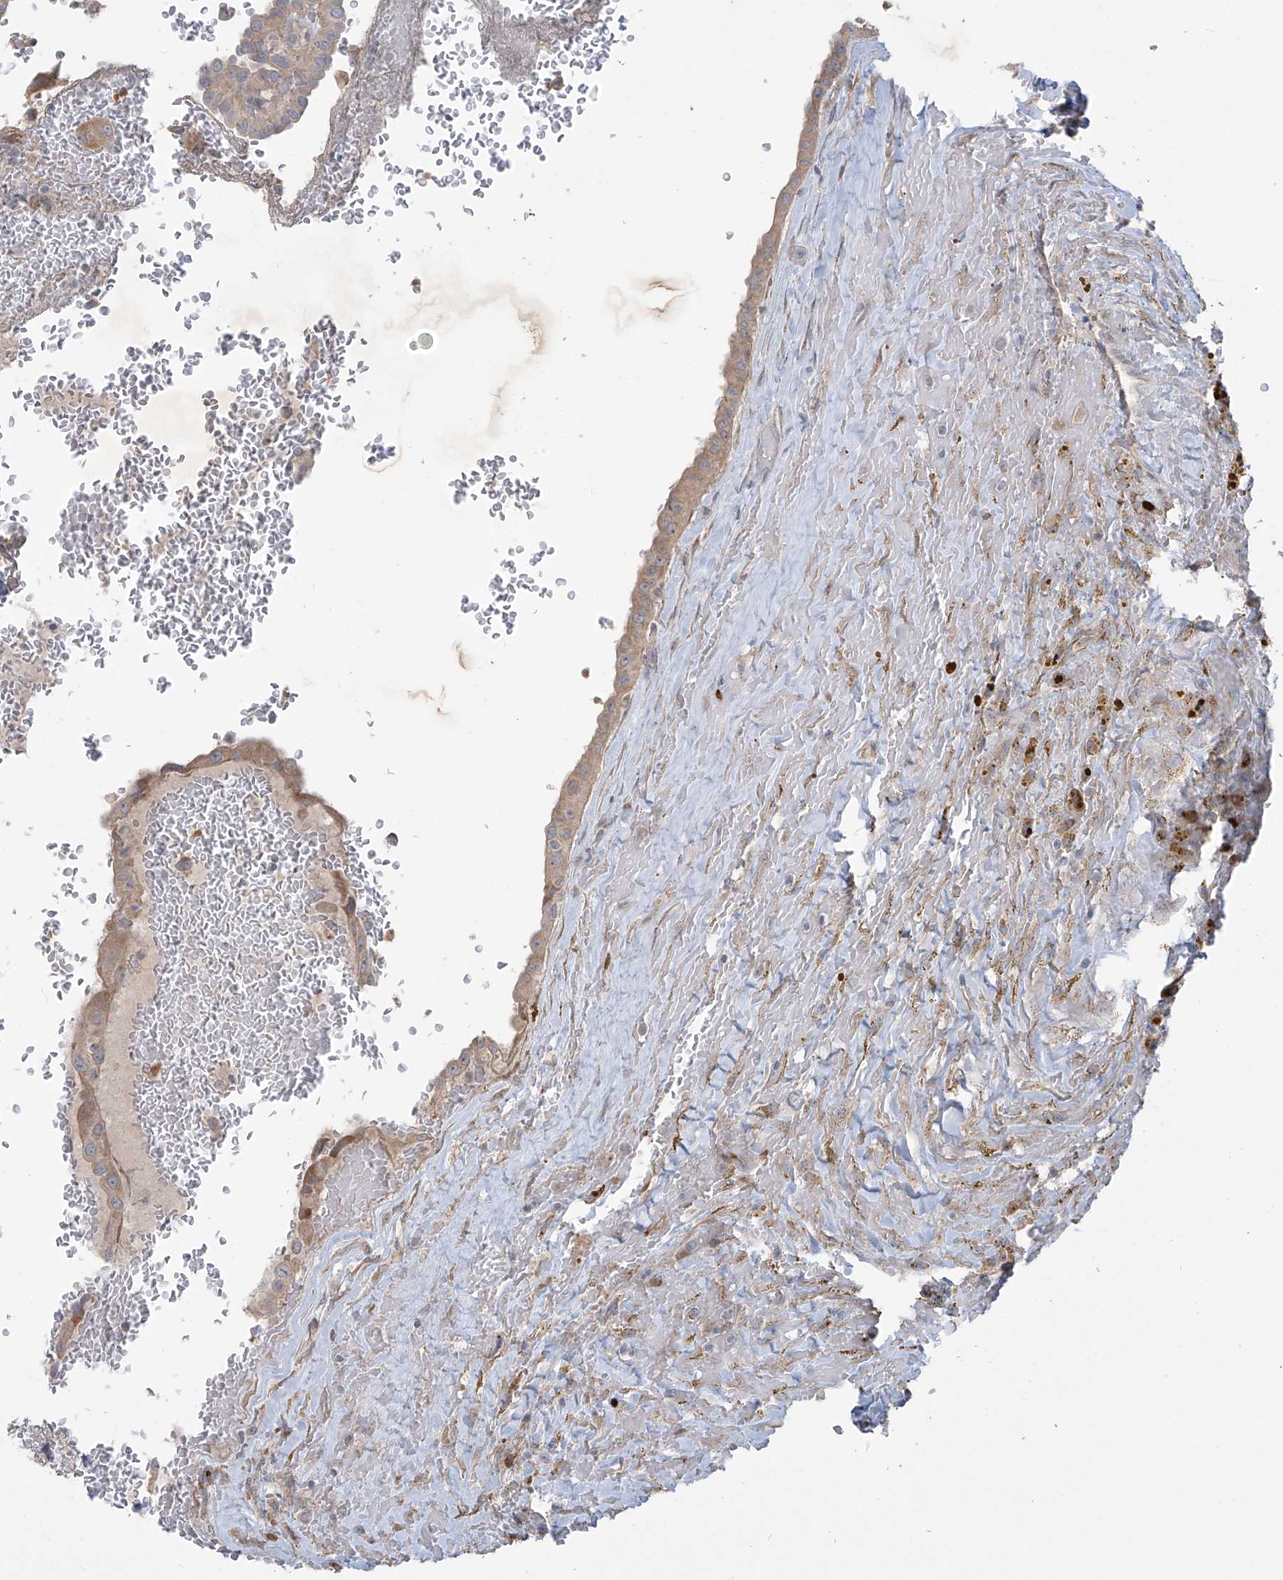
{"staining": {"intensity": "weak", "quantity": ">75%", "location": "cytoplasmic/membranous"}, "tissue": "thyroid cancer", "cell_type": "Tumor cells", "image_type": "cancer", "snomed": [{"axis": "morphology", "description": "Papillary adenocarcinoma, NOS"}, {"axis": "topography", "description": "Thyroid gland"}], "caption": "This image shows thyroid cancer (papillary adenocarcinoma) stained with immunohistochemistry to label a protein in brown. The cytoplasmic/membranous of tumor cells show weak positivity for the protein. Nuclei are counter-stained blue.", "gene": "MAGIX", "patient": {"sex": "male", "age": 77}}